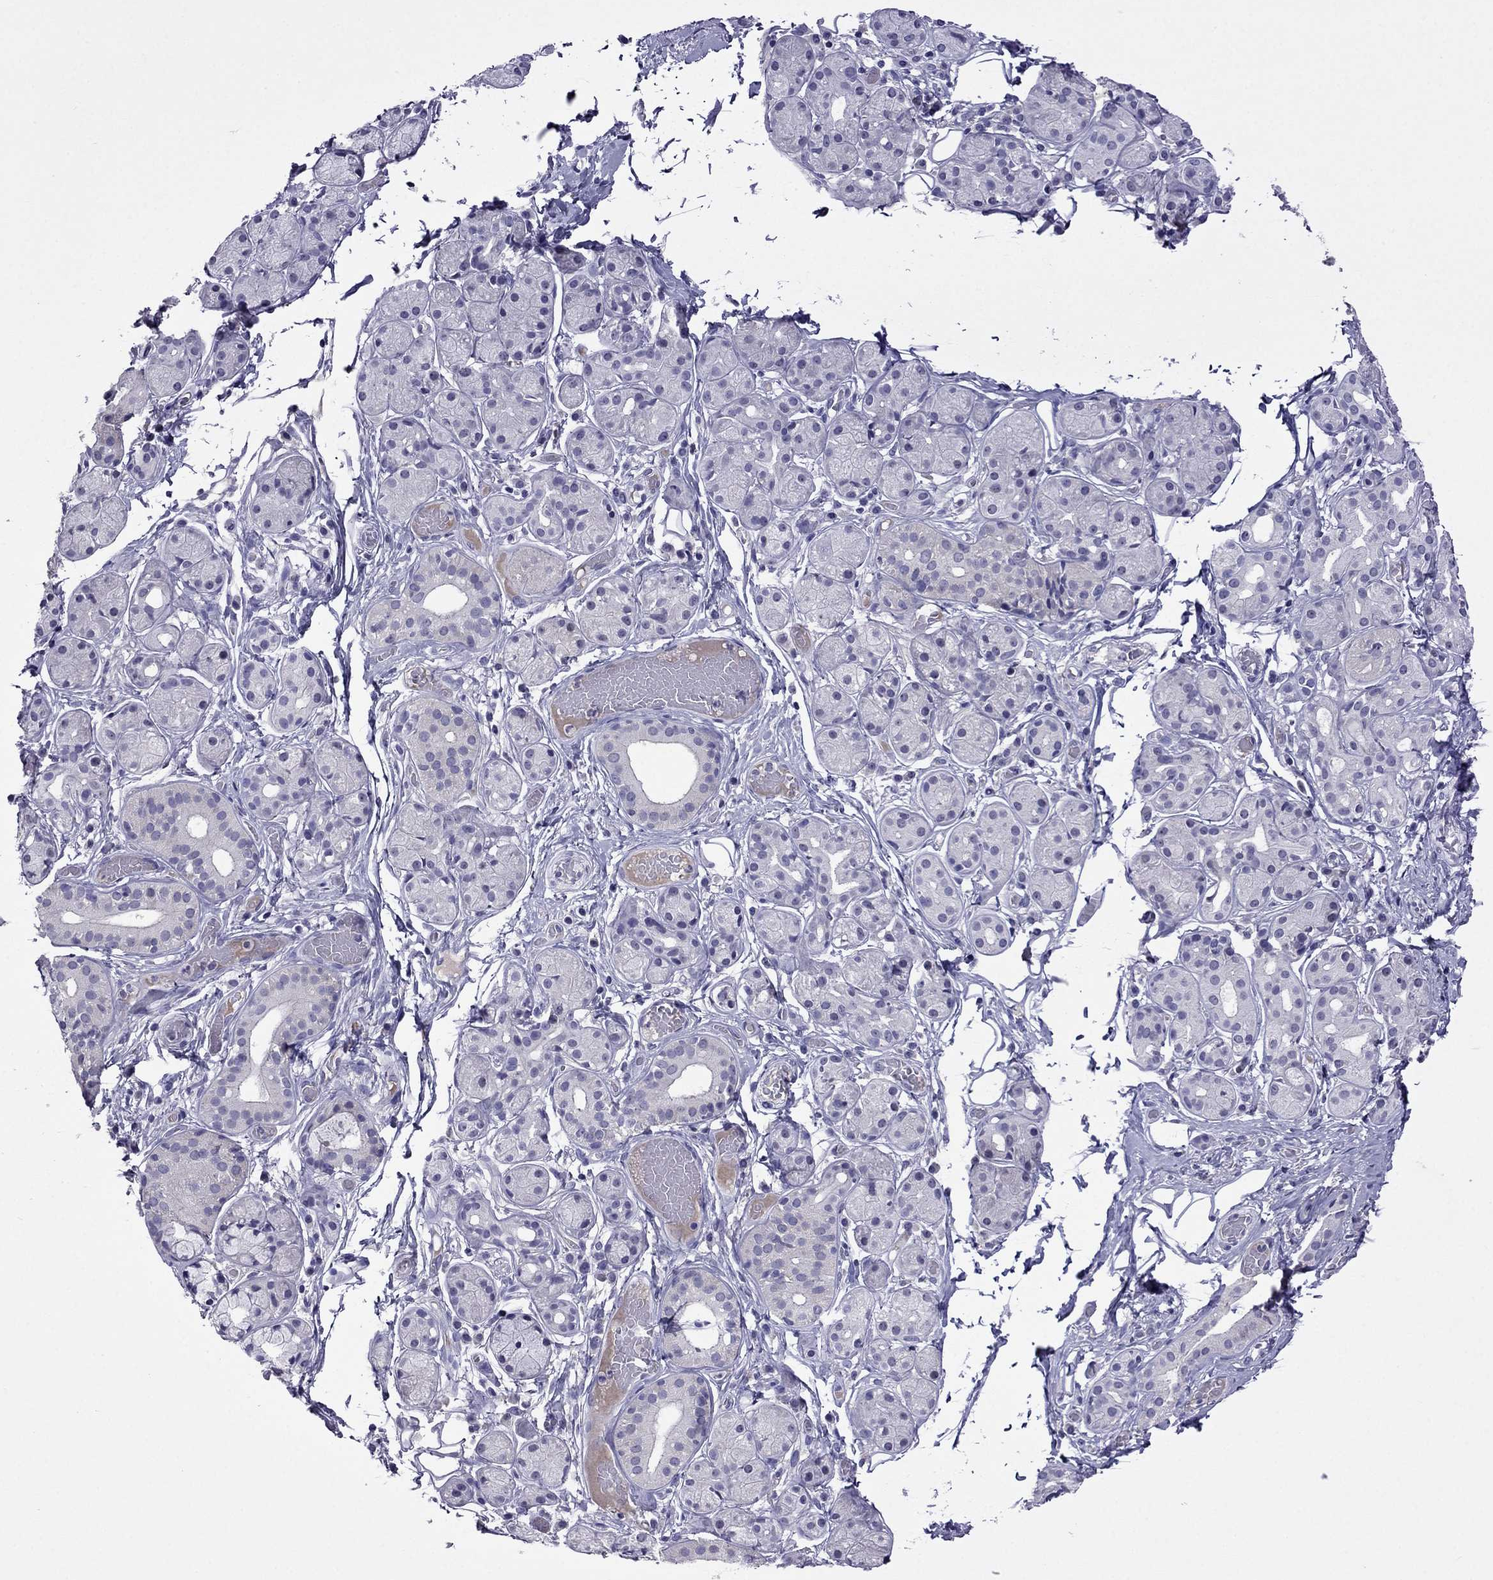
{"staining": {"intensity": "negative", "quantity": "none", "location": "none"}, "tissue": "salivary gland", "cell_type": "Glandular cells", "image_type": "normal", "snomed": [{"axis": "morphology", "description": "Normal tissue, NOS"}, {"axis": "topography", "description": "Salivary gland"}, {"axis": "topography", "description": "Peripheral nerve tissue"}], "caption": "This photomicrograph is of unremarkable salivary gland stained with IHC to label a protein in brown with the nuclei are counter-stained blue. There is no expression in glandular cells.", "gene": "SPTBN4", "patient": {"sex": "male", "age": 71}}